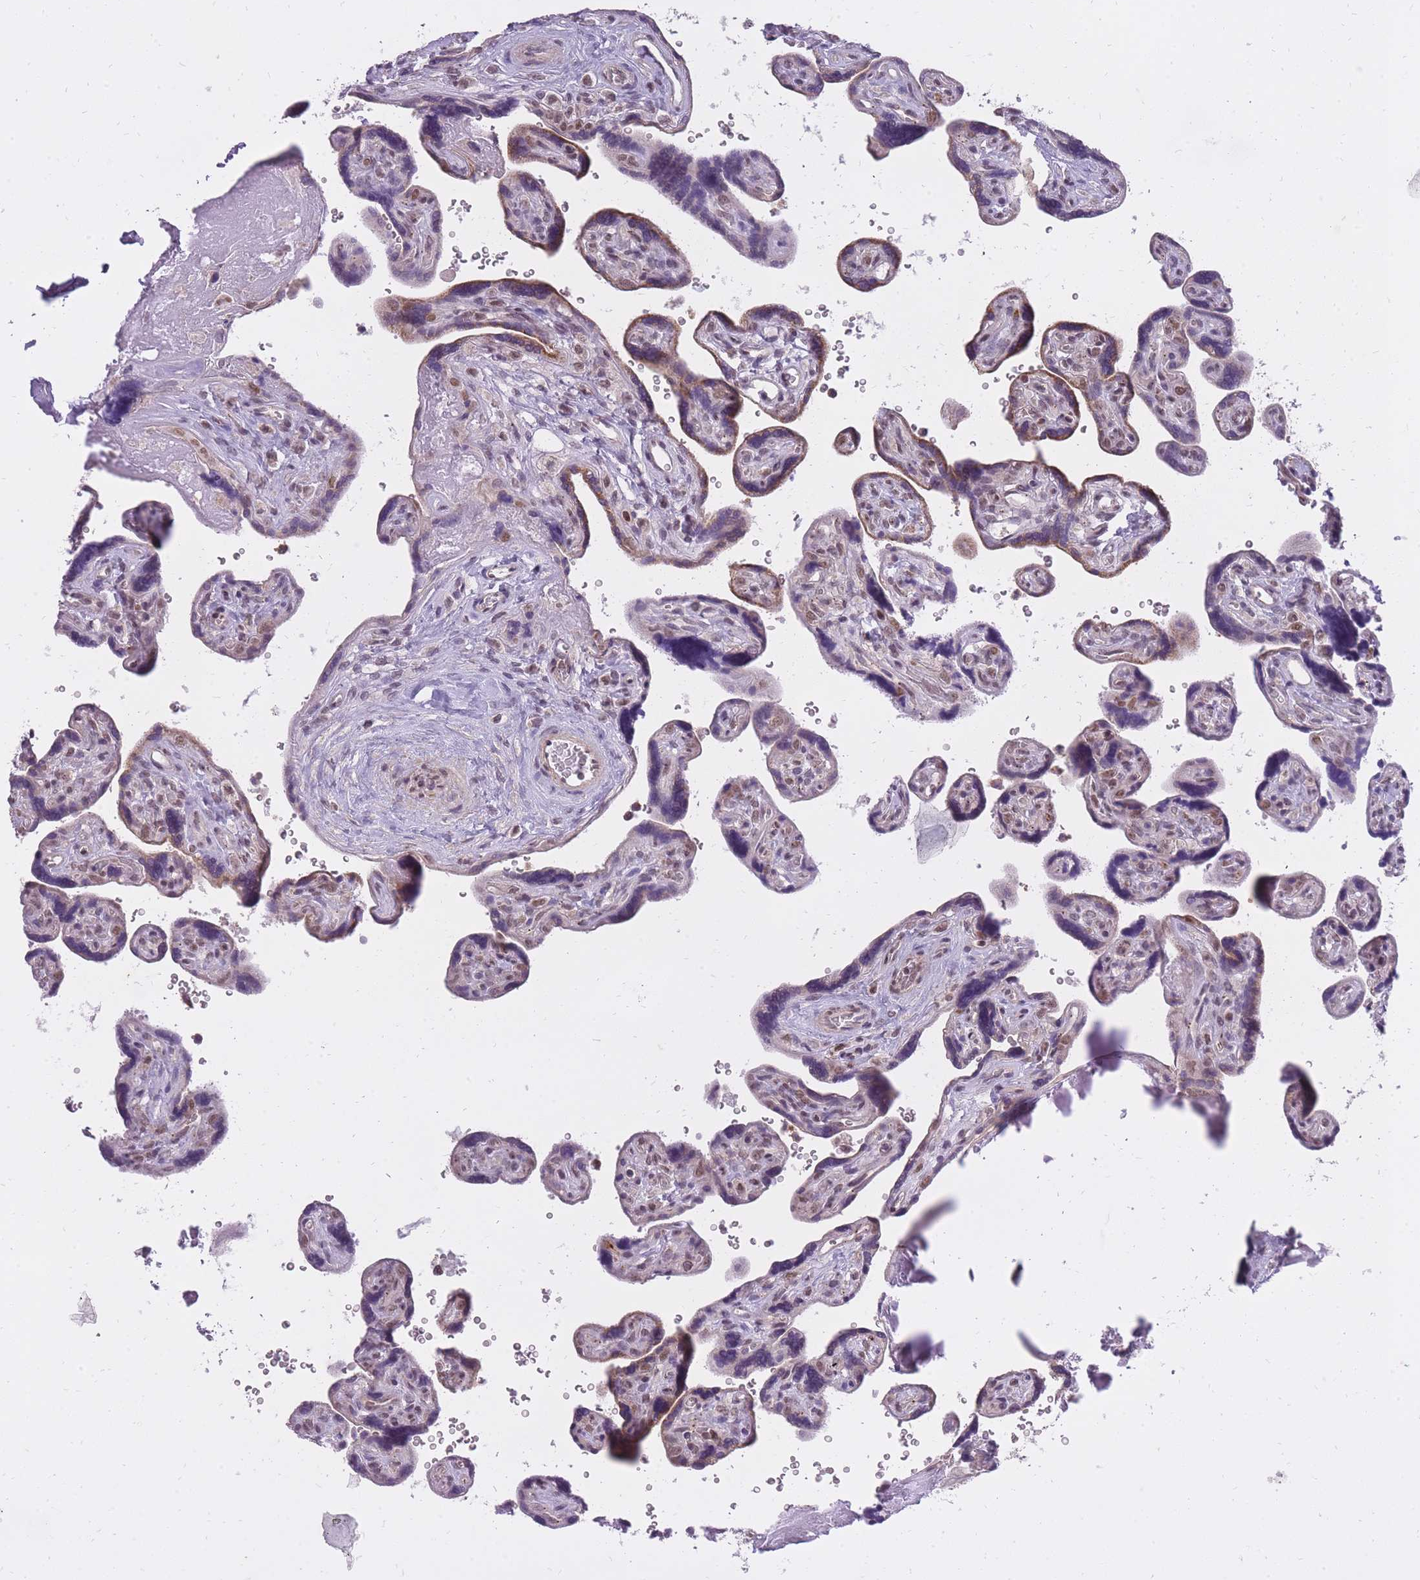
{"staining": {"intensity": "moderate", "quantity": ">75%", "location": "nuclear"}, "tissue": "placenta", "cell_type": "Decidual cells", "image_type": "normal", "snomed": [{"axis": "morphology", "description": "Normal tissue, NOS"}, {"axis": "topography", "description": "Placenta"}], "caption": "IHC image of unremarkable human placenta stained for a protein (brown), which displays medium levels of moderate nuclear expression in approximately >75% of decidual cells.", "gene": "TIGD1", "patient": {"sex": "female", "age": 39}}